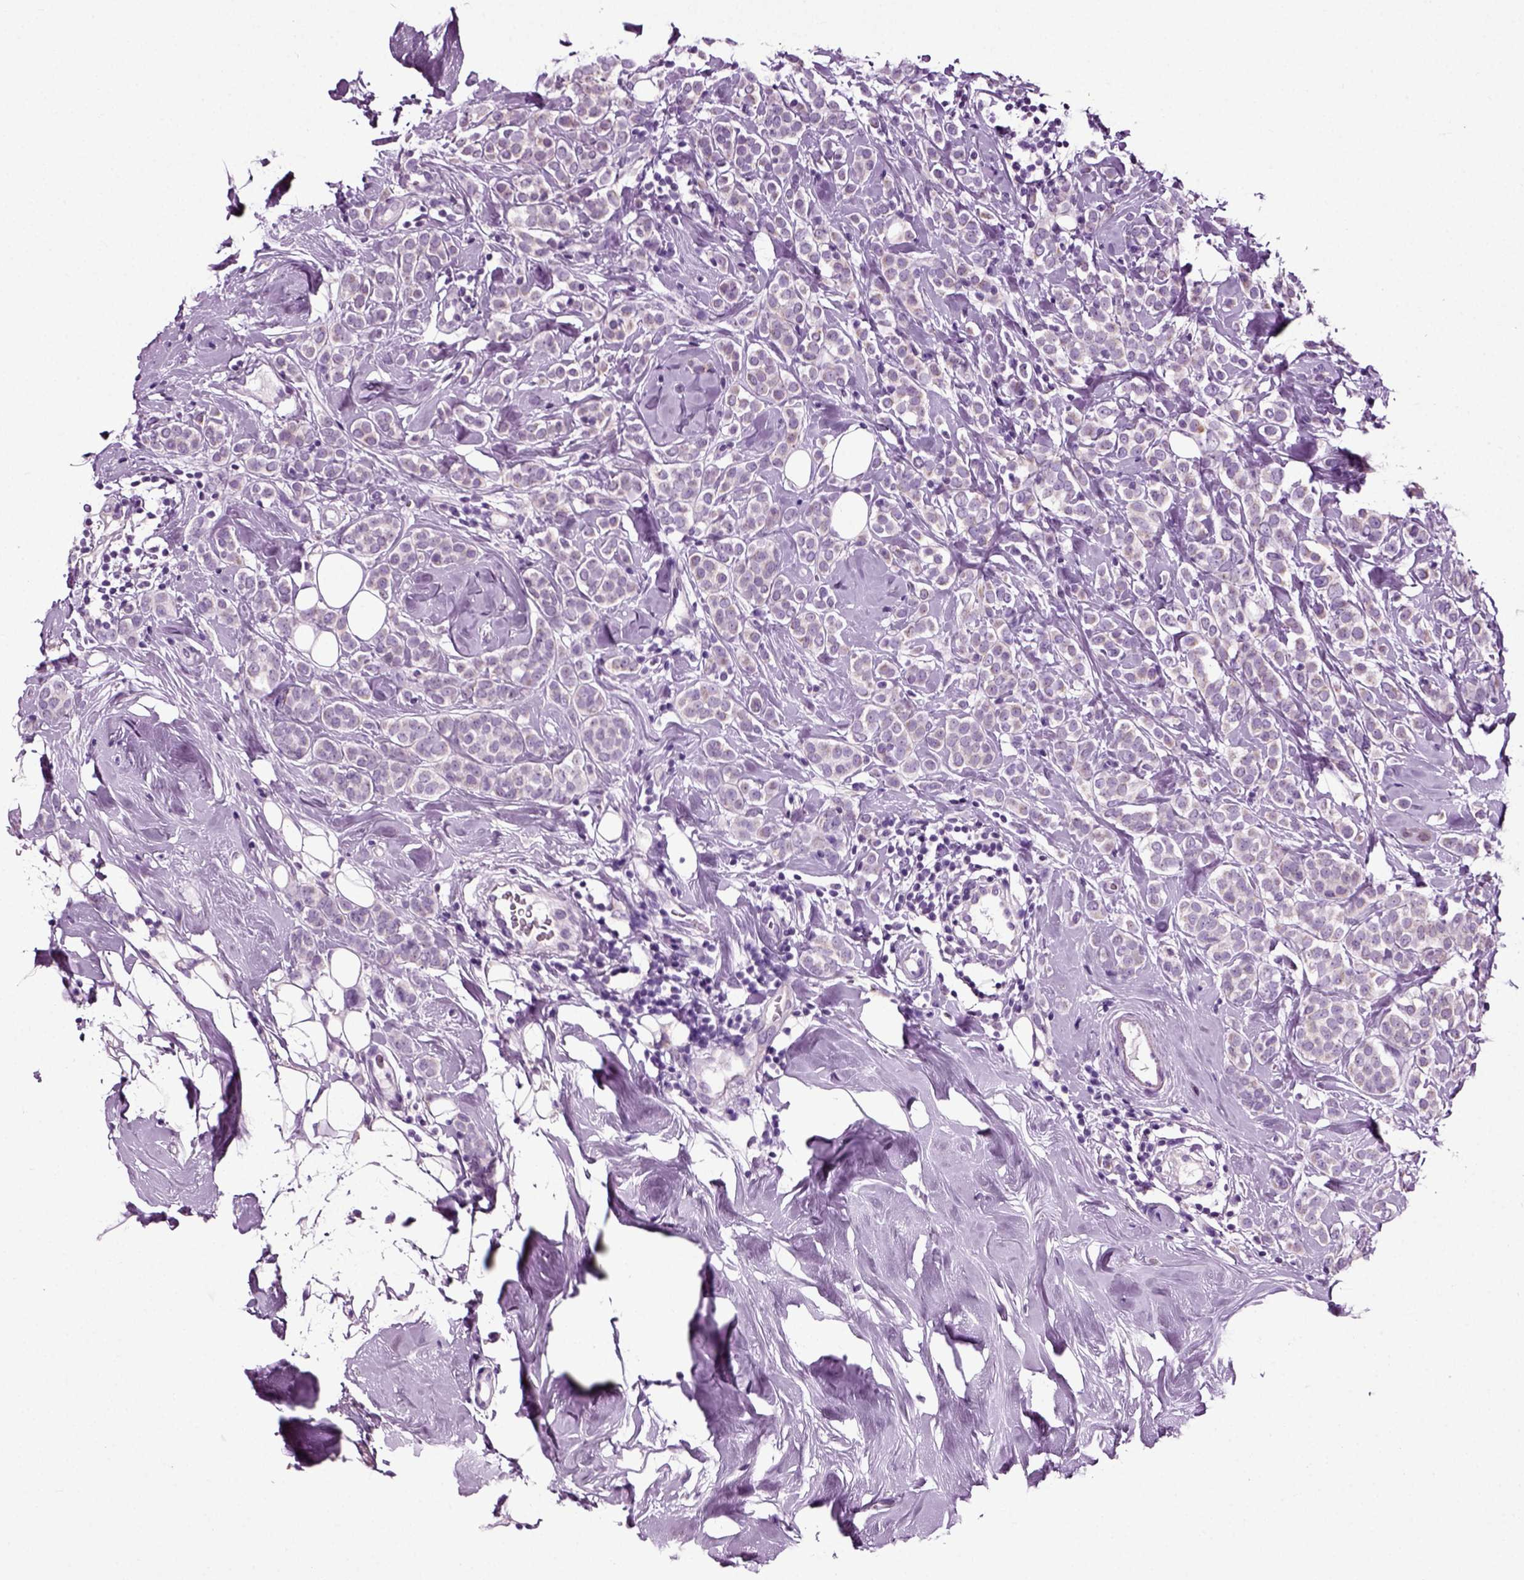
{"staining": {"intensity": "negative", "quantity": "none", "location": "none"}, "tissue": "breast cancer", "cell_type": "Tumor cells", "image_type": "cancer", "snomed": [{"axis": "morphology", "description": "Lobular carcinoma"}, {"axis": "topography", "description": "Breast"}], "caption": "Lobular carcinoma (breast) stained for a protein using immunohistochemistry (IHC) shows no staining tumor cells.", "gene": "DNAH10", "patient": {"sex": "female", "age": 49}}